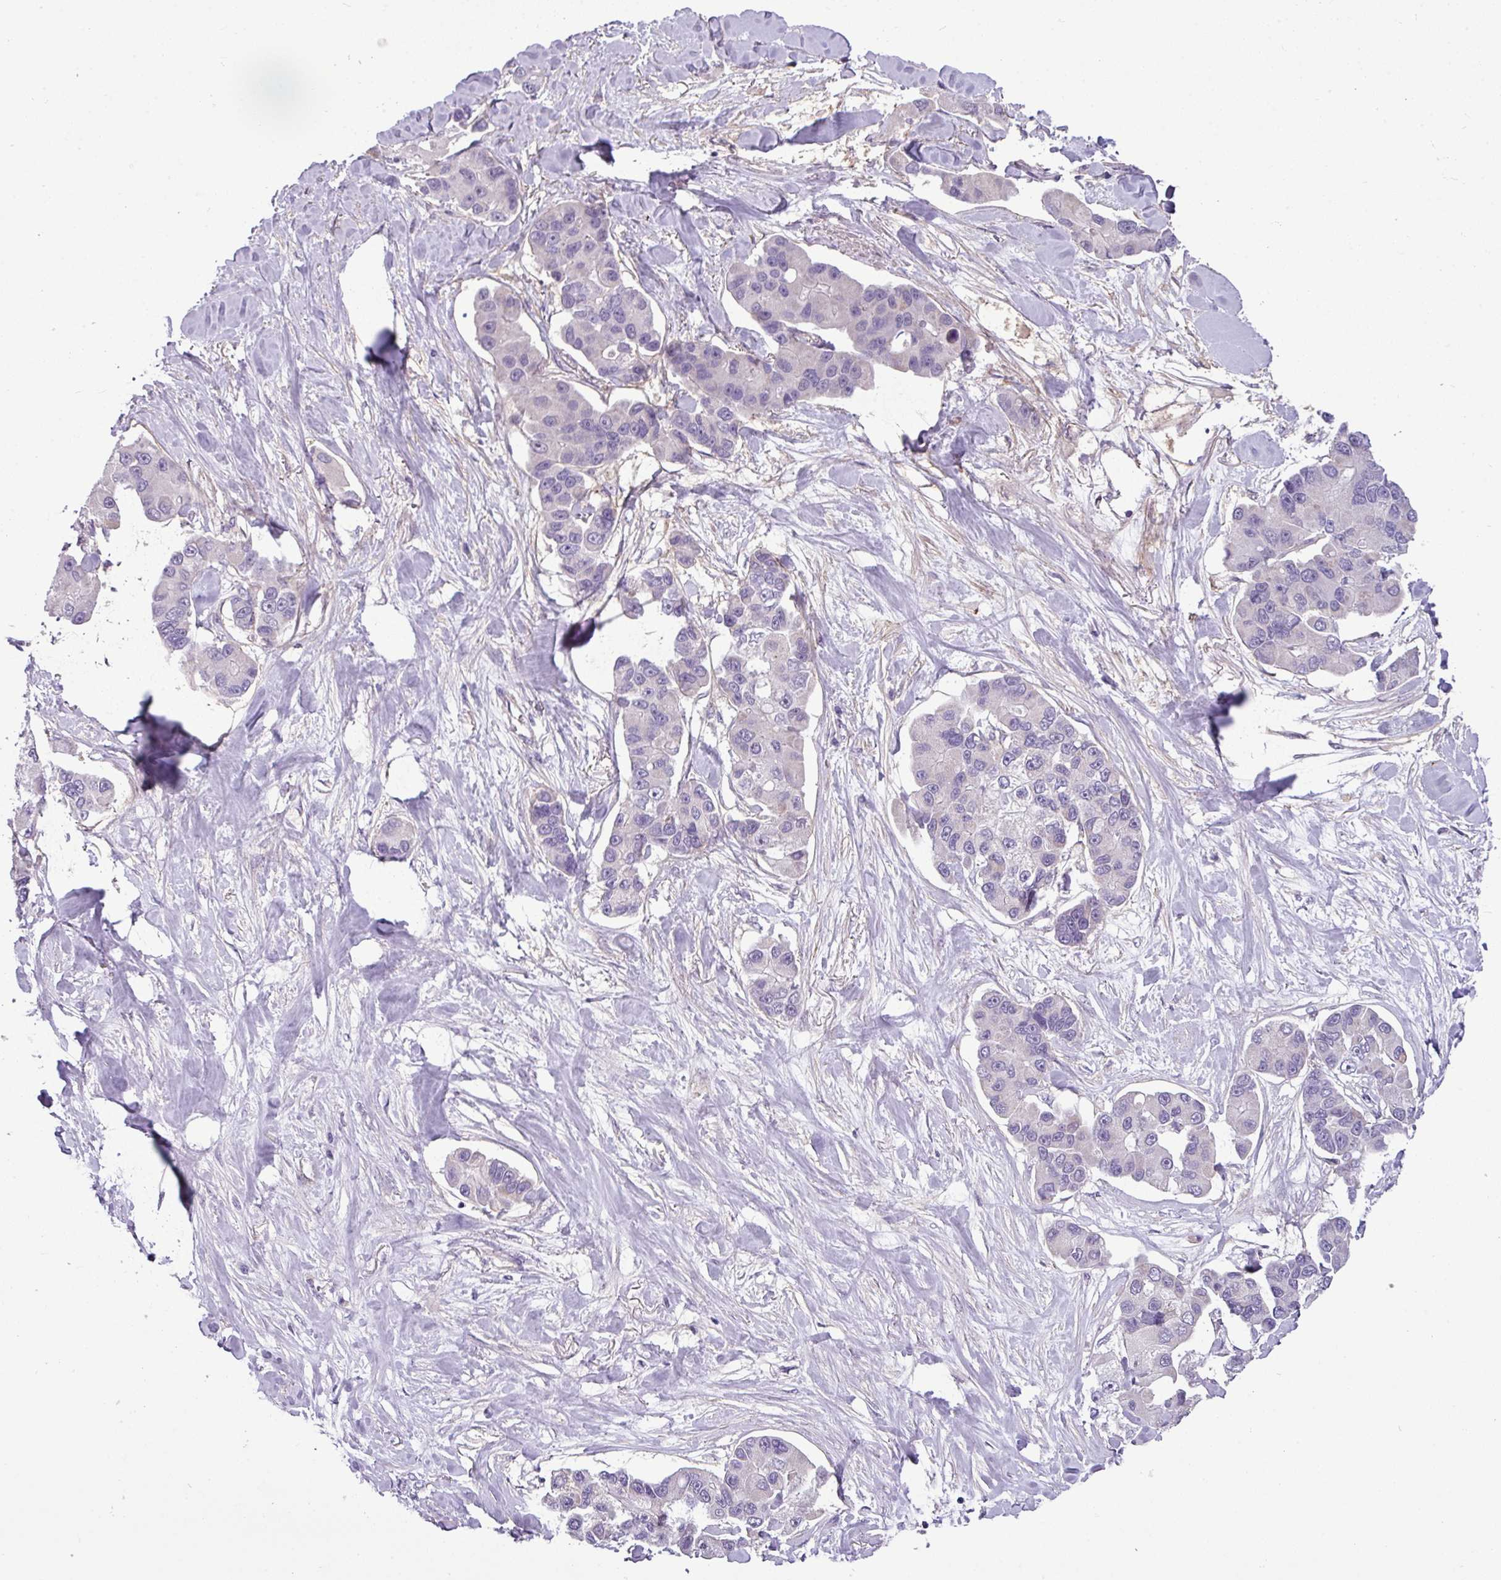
{"staining": {"intensity": "negative", "quantity": "none", "location": "none"}, "tissue": "lung cancer", "cell_type": "Tumor cells", "image_type": "cancer", "snomed": [{"axis": "morphology", "description": "Adenocarcinoma, NOS"}, {"axis": "topography", "description": "Lung"}], "caption": "A high-resolution histopathology image shows immunohistochemistry (IHC) staining of adenocarcinoma (lung), which exhibits no significant positivity in tumor cells. (Stains: DAB (3,3'-diaminobenzidine) IHC with hematoxylin counter stain, Microscopy: brightfield microscopy at high magnification).", "gene": "TMEM178B", "patient": {"sex": "female", "age": 54}}